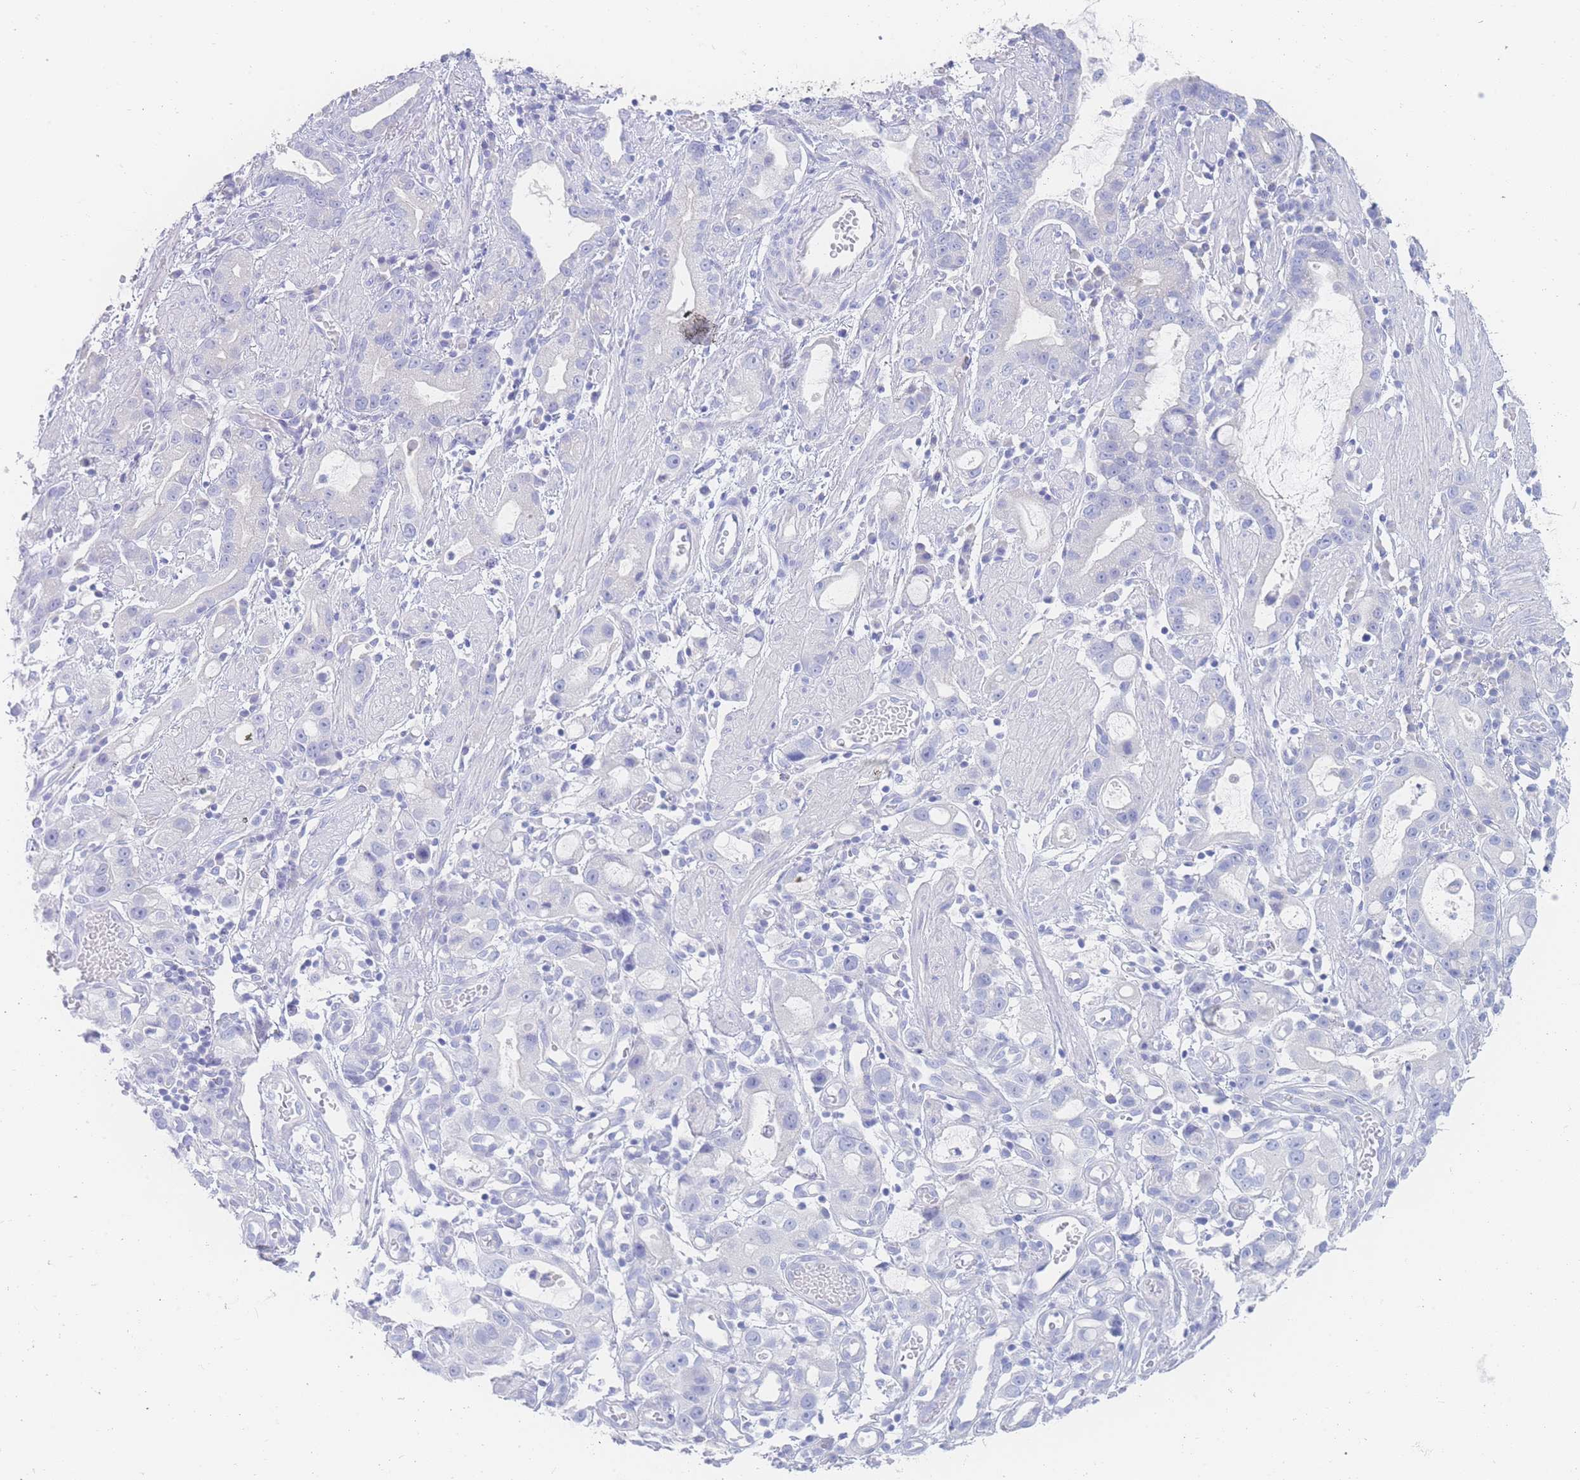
{"staining": {"intensity": "negative", "quantity": "none", "location": "none"}, "tissue": "stomach cancer", "cell_type": "Tumor cells", "image_type": "cancer", "snomed": [{"axis": "morphology", "description": "Adenocarcinoma, NOS"}, {"axis": "topography", "description": "Stomach"}], "caption": "This is an immunohistochemistry photomicrograph of human stomach cancer. There is no positivity in tumor cells.", "gene": "LZTFL1", "patient": {"sex": "male", "age": 55}}